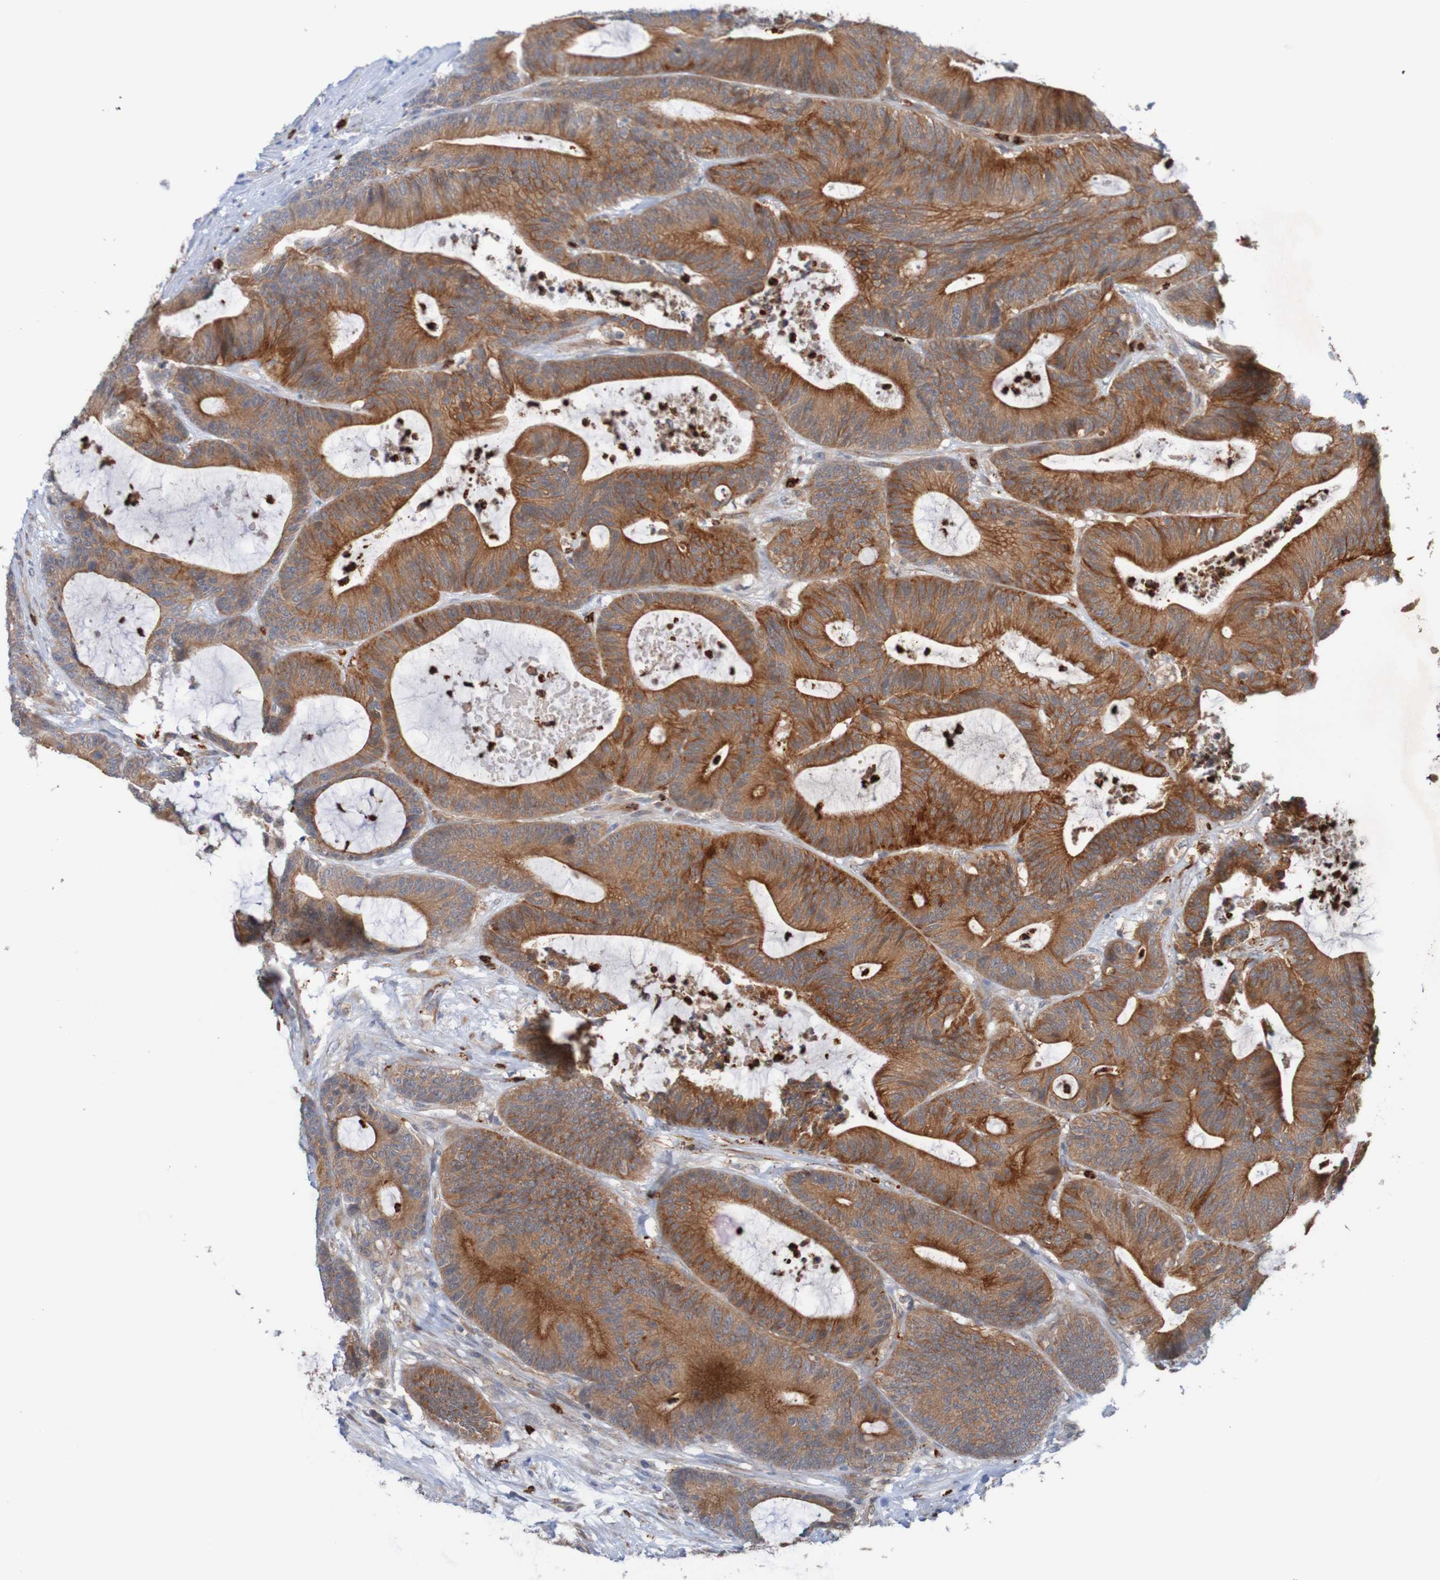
{"staining": {"intensity": "strong", "quantity": ">75%", "location": "cytoplasmic/membranous"}, "tissue": "colorectal cancer", "cell_type": "Tumor cells", "image_type": "cancer", "snomed": [{"axis": "morphology", "description": "Adenocarcinoma, NOS"}, {"axis": "topography", "description": "Colon"}], "caption": "A high amount of strong cytoplasmic/membranous positivity is identified in approximately >75% of tumor cells in adenocarcinoma (colorectal) tissue. (Stains: DAB in brown, nuclei in blue, Microscopy: brightfield microscopy at high magnification).", "gene": "ST8SIA6", "patient": {"sex": "female", "age": 84}}